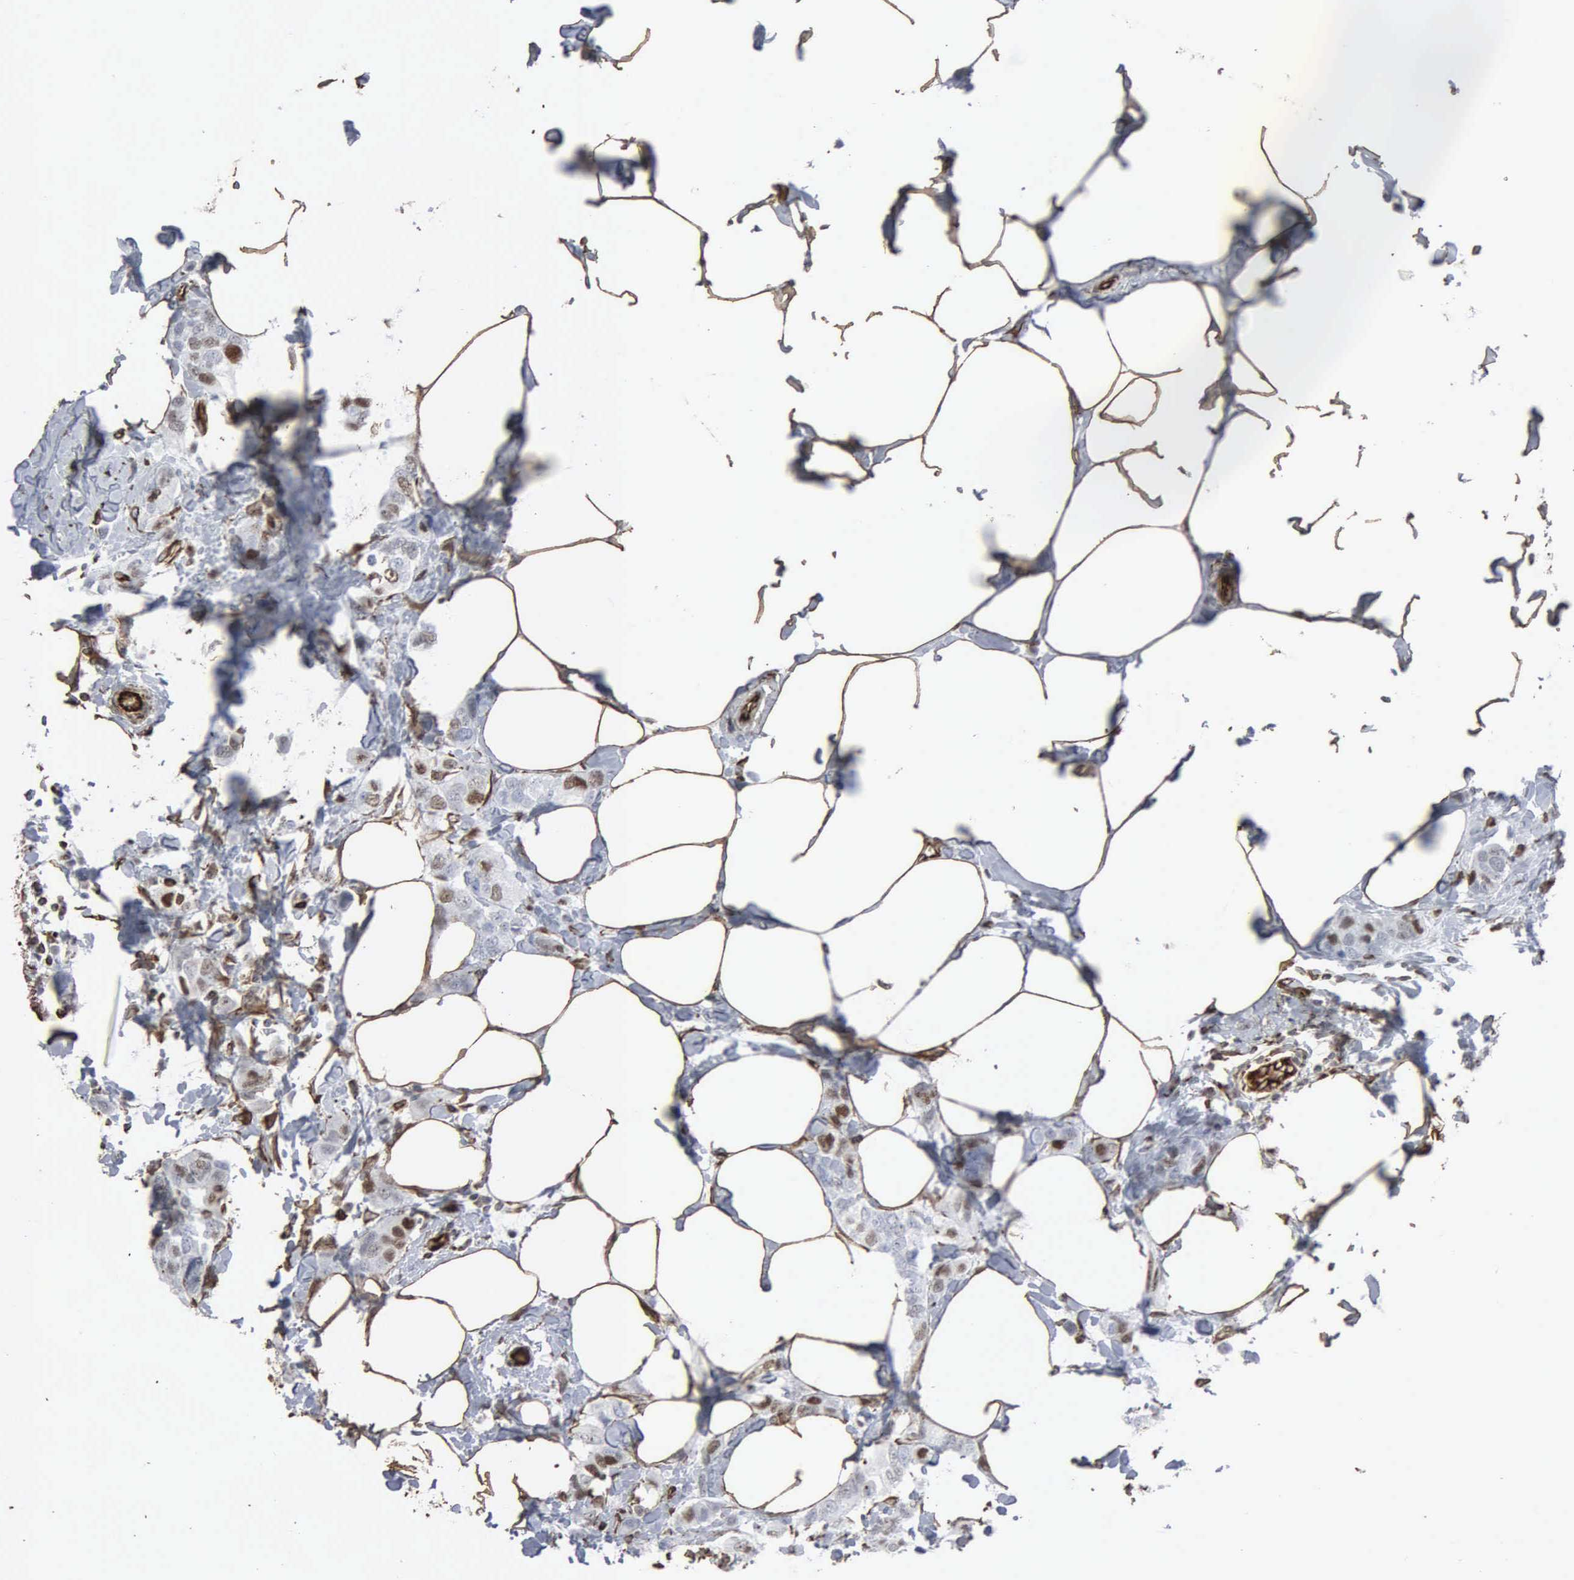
{"staining": {"intensity": "weak", "quantity": "<25%", "location": "nuclear"}, "tissue": "breast cancer", "cell_type": "Tumor cells", "image_type": "cancer", "snomed": [{"axis": "morphology", "description": "Normal tissue, NOS"}, {"axis": "morphology", "description": "Duct carcinoma"}, {"axis": "topography", "description": "Breast"}], "caption": "IHC image of neoplastic tissue: human breast intraductal carcinoma stained with DAB (3,3'-diaminobenzidine) reveals no significant protein positivity in tumor cells. (DAB (3,3'-diaminobenzidine) immunohistochemistry (IHC), high magnification).", "gene": "CCNE1", "patient": {"sex": "female", "age": 50}}